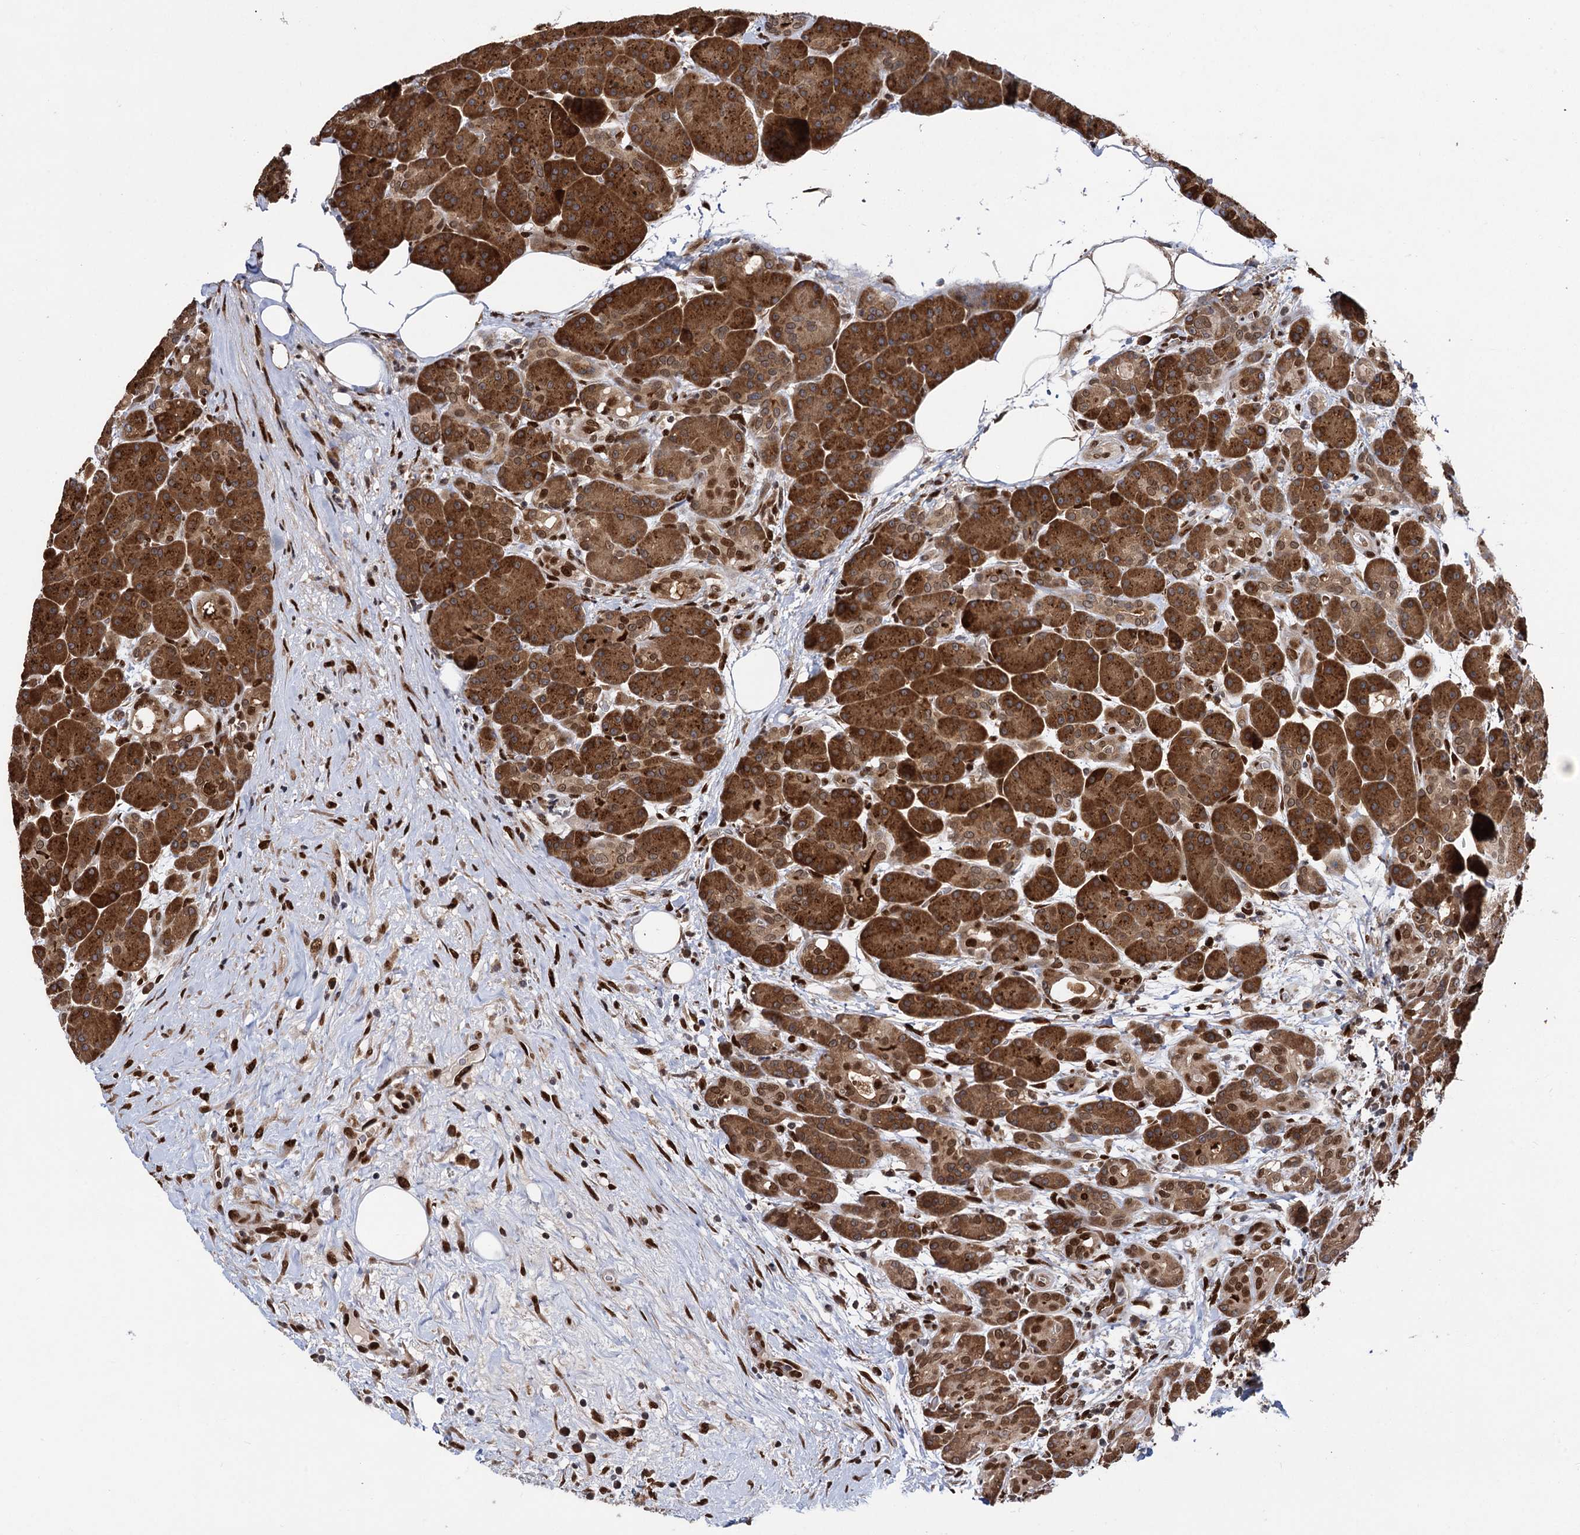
{"staining": {"intensity": "strong", "quantity": ">75%", "location": "cytoplasmic/membranous,nuclear"}, "tissue": "pancreas", "cell_type": "Exocrine glandular cells", "image_type": "normal", "snomed": [{"axis": "morphology", "description": "Normal tissue, NOS"}, {"axis": "topography", "description": "Pancreas"}], "caption": "DAB (3,3'-diaminobenzidine) immunohistochemical staining of unremarkable human pancreas displays strong cytoplasmic/membranous,nuclear protein expression in approximately >75% of exocrine glandular cells.", "gene": "MESD", "patient": {"sex": "male", "age": 63}}